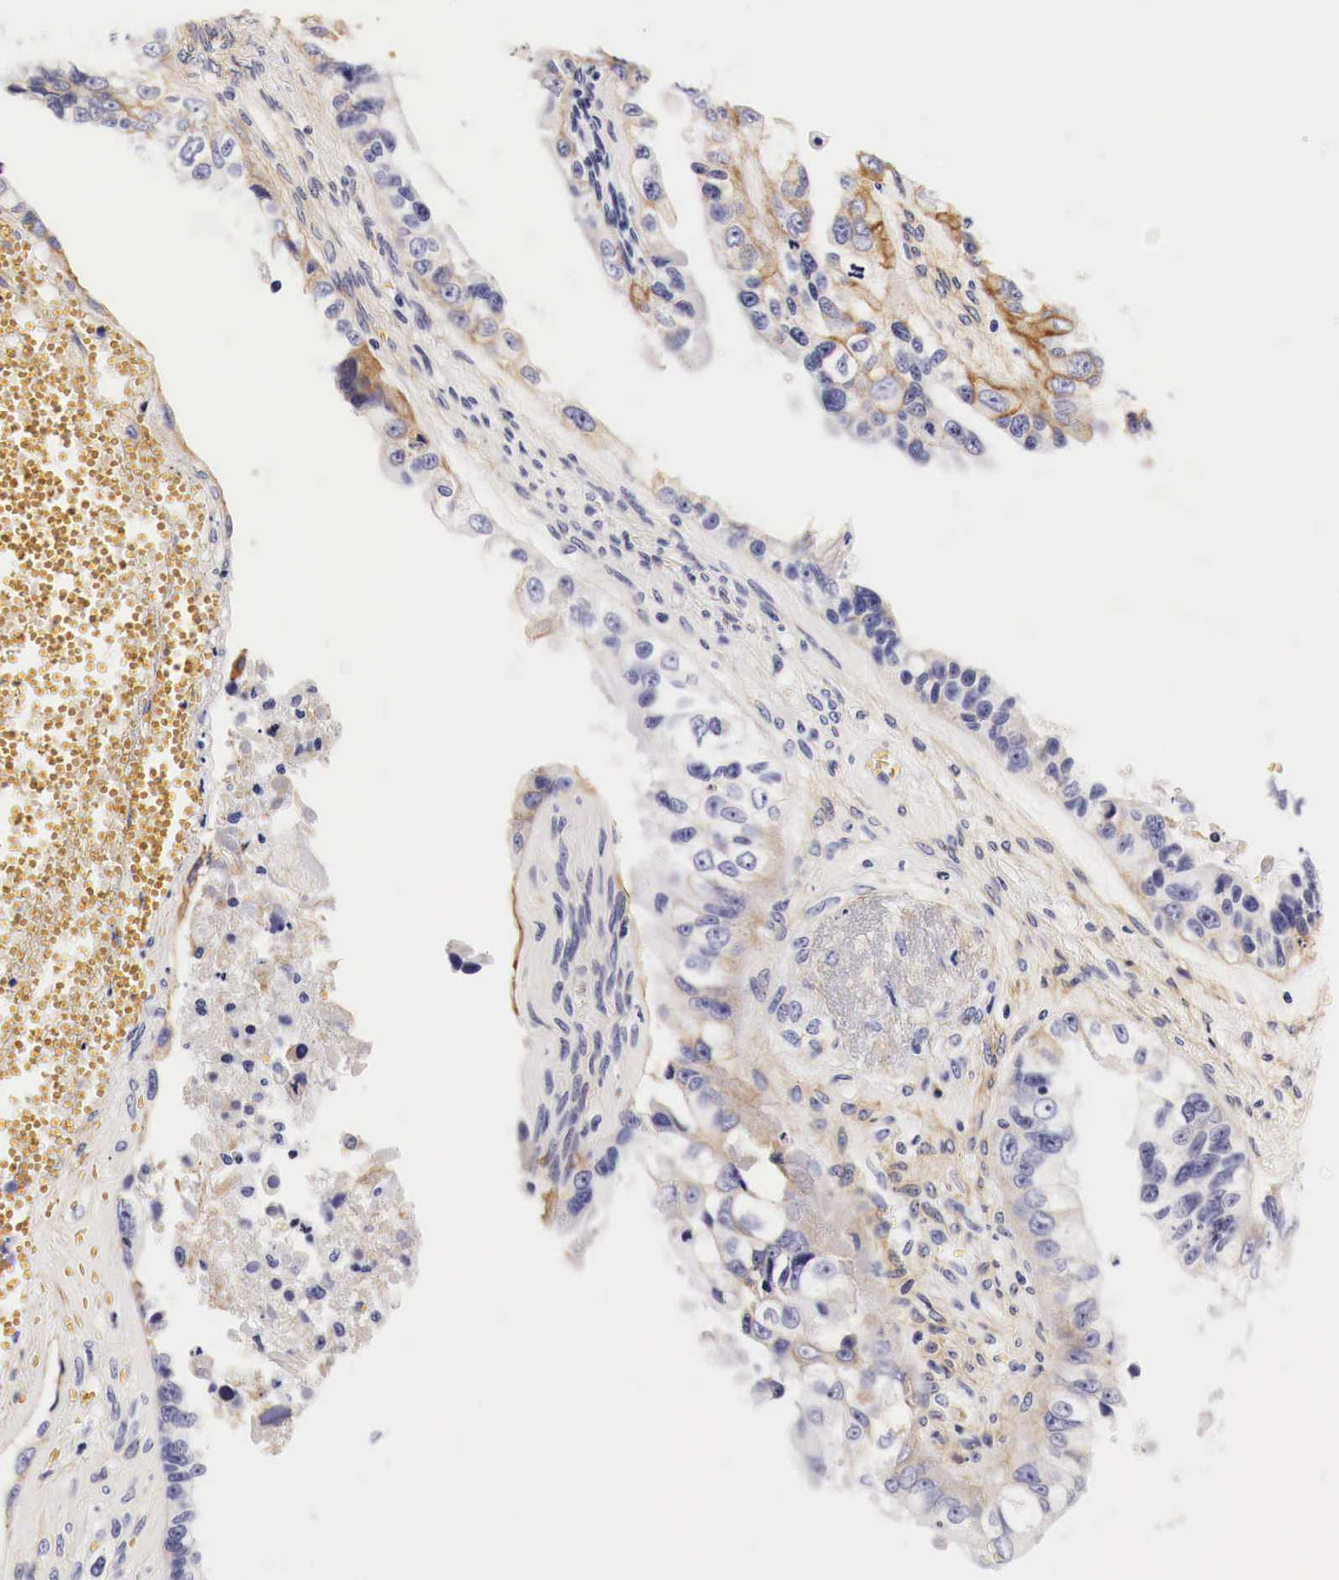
{"staining": {"intensity": "negative", "quantity": "none", "location": "none"}, "tissue": "ovarian cancer", "cell_type": "Tumor cells", "image_type": "cancer", "snomed": [{"axis": "morphology", "description": "Carcinoma, endometroid"}, {"axis": "topography", "description": "Ovary"}], "caption": "Tumor cells show no significant staining in ovarian cancer.", "gene": "EGFR", "patient": {"sex": "female", "age": 85}}